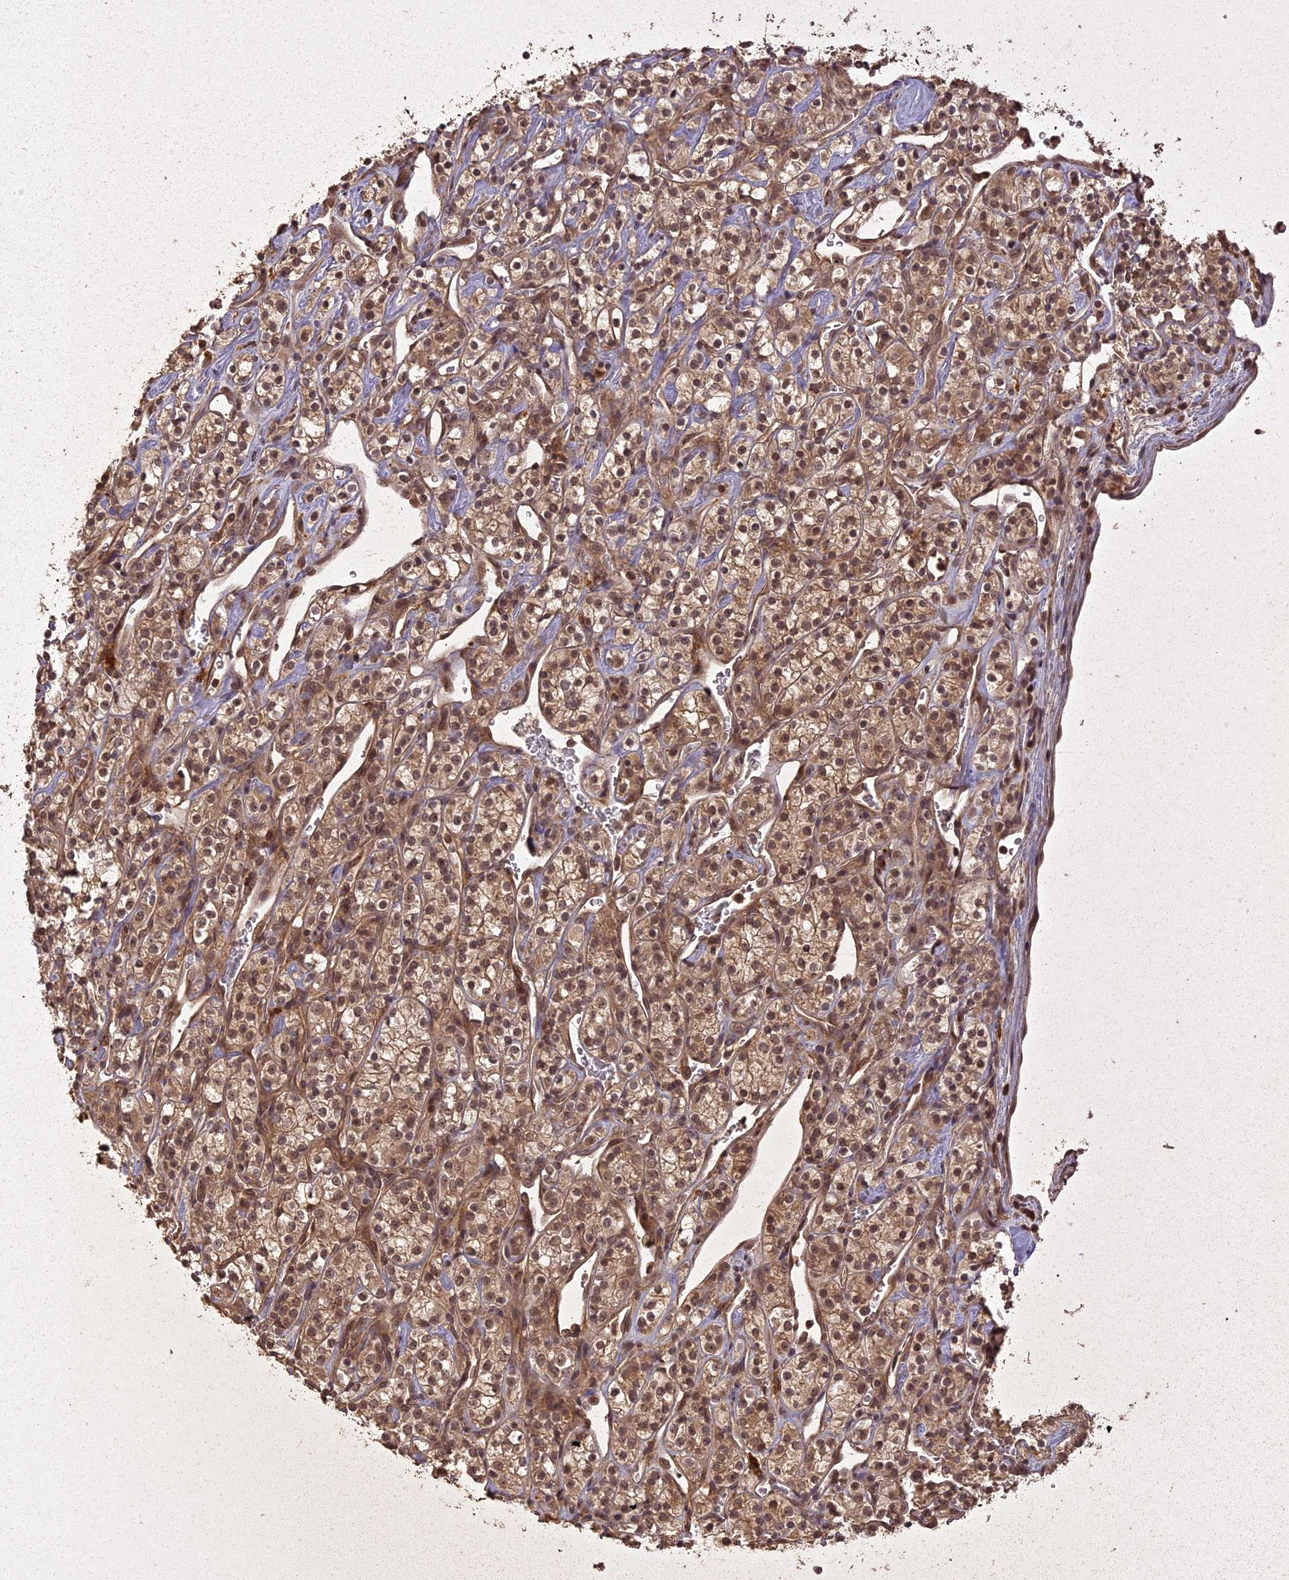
{"staining": {"intensity": "weak", "quantity": ">75%", "location": "cytoplasmic/membranous"}, "tissue": "renal cancer", "cell_type": "Tumor cells", "image_type": "cancer", "snomed": [{"axis": "morphology", "description": "Adenocarcinoma, NOS"}, {"axis": "topography", "description": "Kidney"}], "caption": "This histopathology image shows renal adenocarcinoma stained with immunohistochemistry to label a protein in brown. The cytoplasmic/membranous of tumor cells show weak positivity for the protein. Nuclei are counter-stained blue.", "gene": "LIN37", "patient": {"sex": "male", "age": 77}}